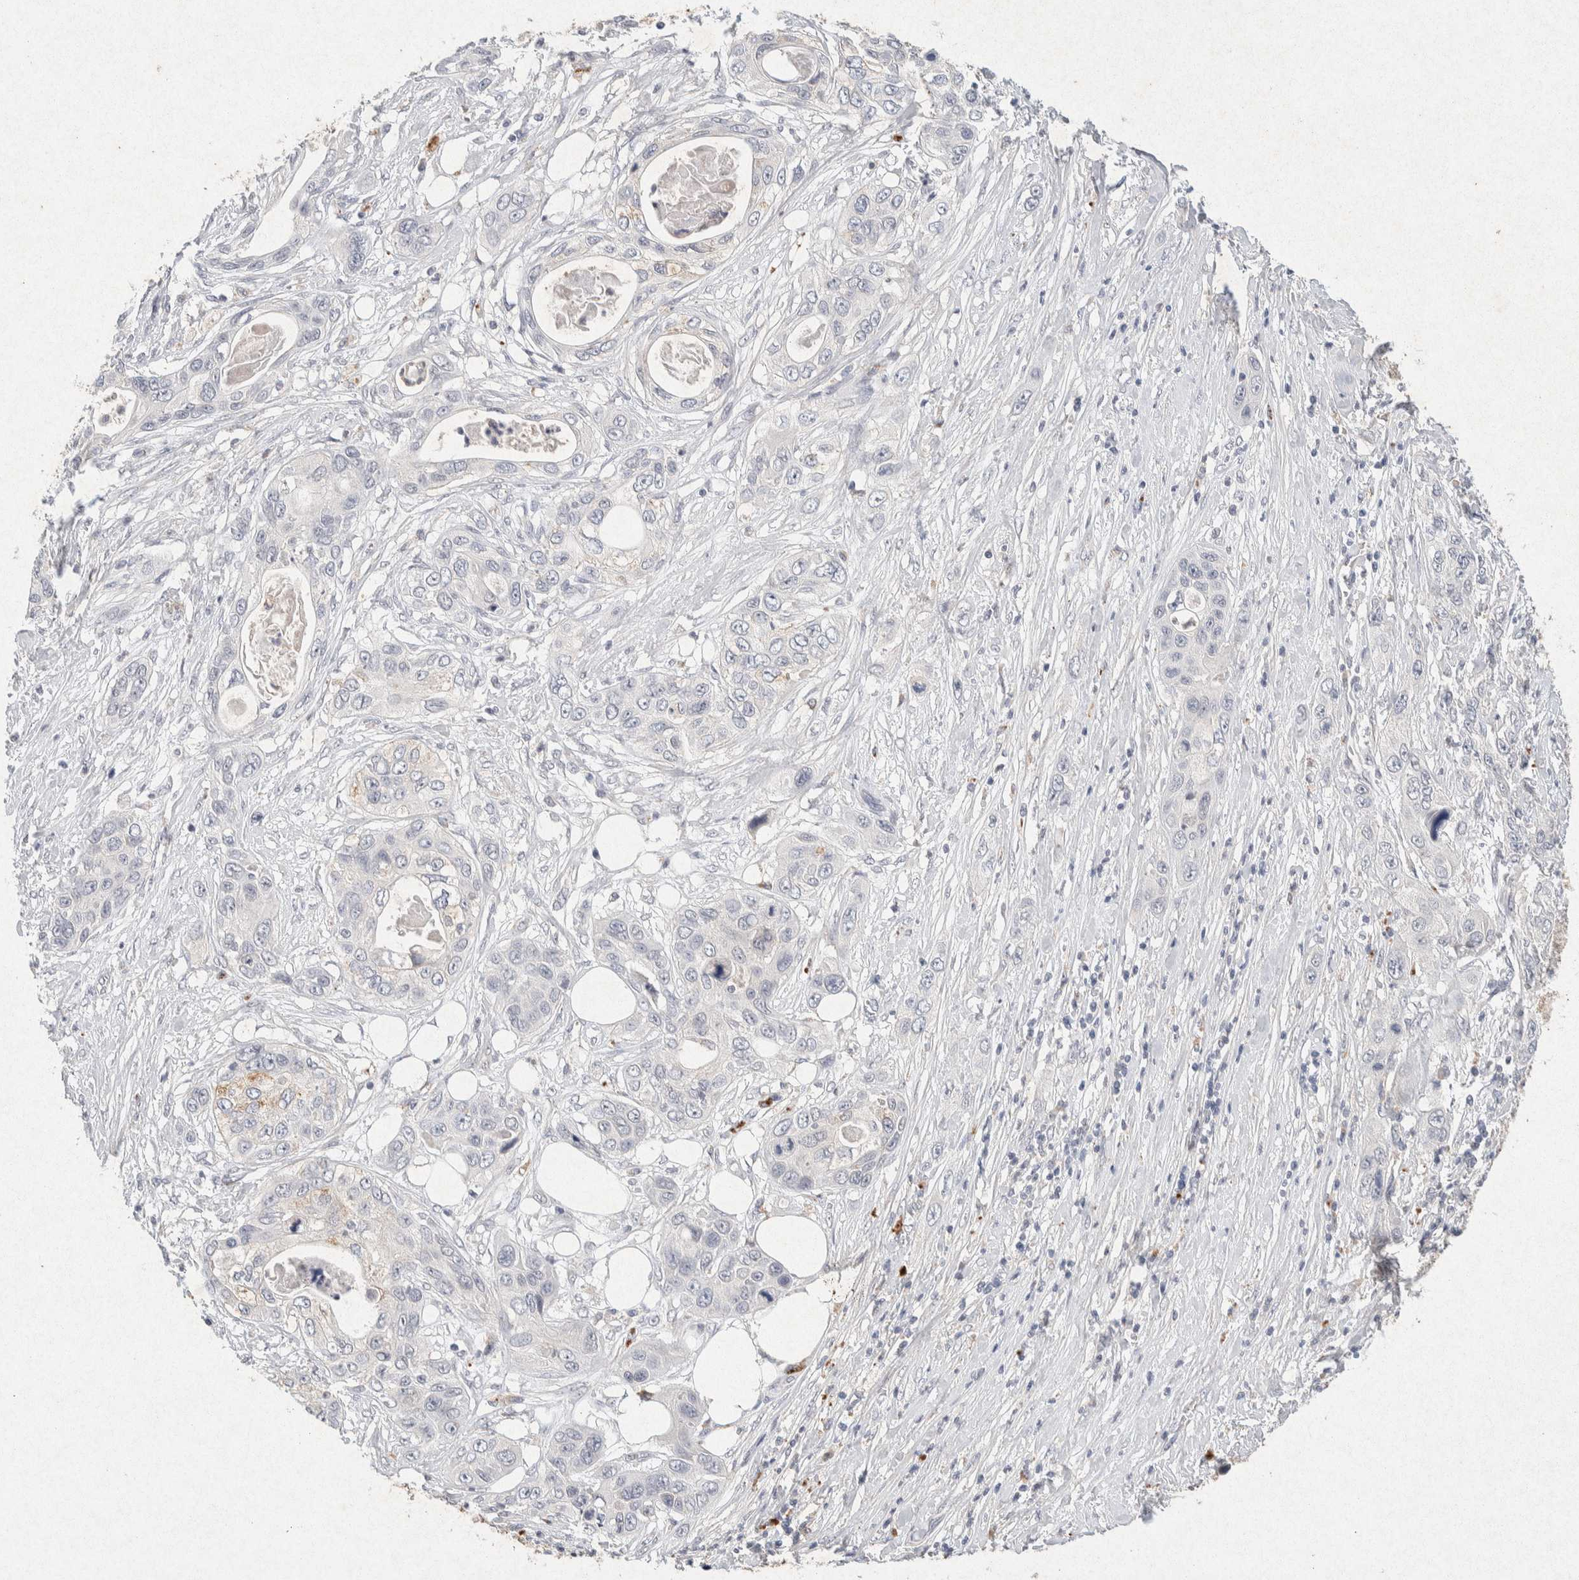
{"staining": {"intensity": "negative", "quantity": "none", "location": "none"}, "tissue": "pancreatic cancer", "cell_type": "Tumor cells", "image_type": "cancer", "snomed": [{"axis": "morphology", "description": "Adenocarcinoma, NOS"}, {"axis": "topography", "description": "Pancreas"}], "caption": "A high-resolution histopathology image shows immunohistochemistry (IHC) staining of pancreatic adenocarcinoma, which reveals no significant staining in tumor cells.", "gene": "GNAI1", "patient": {"sex": "female", "age": 70}}